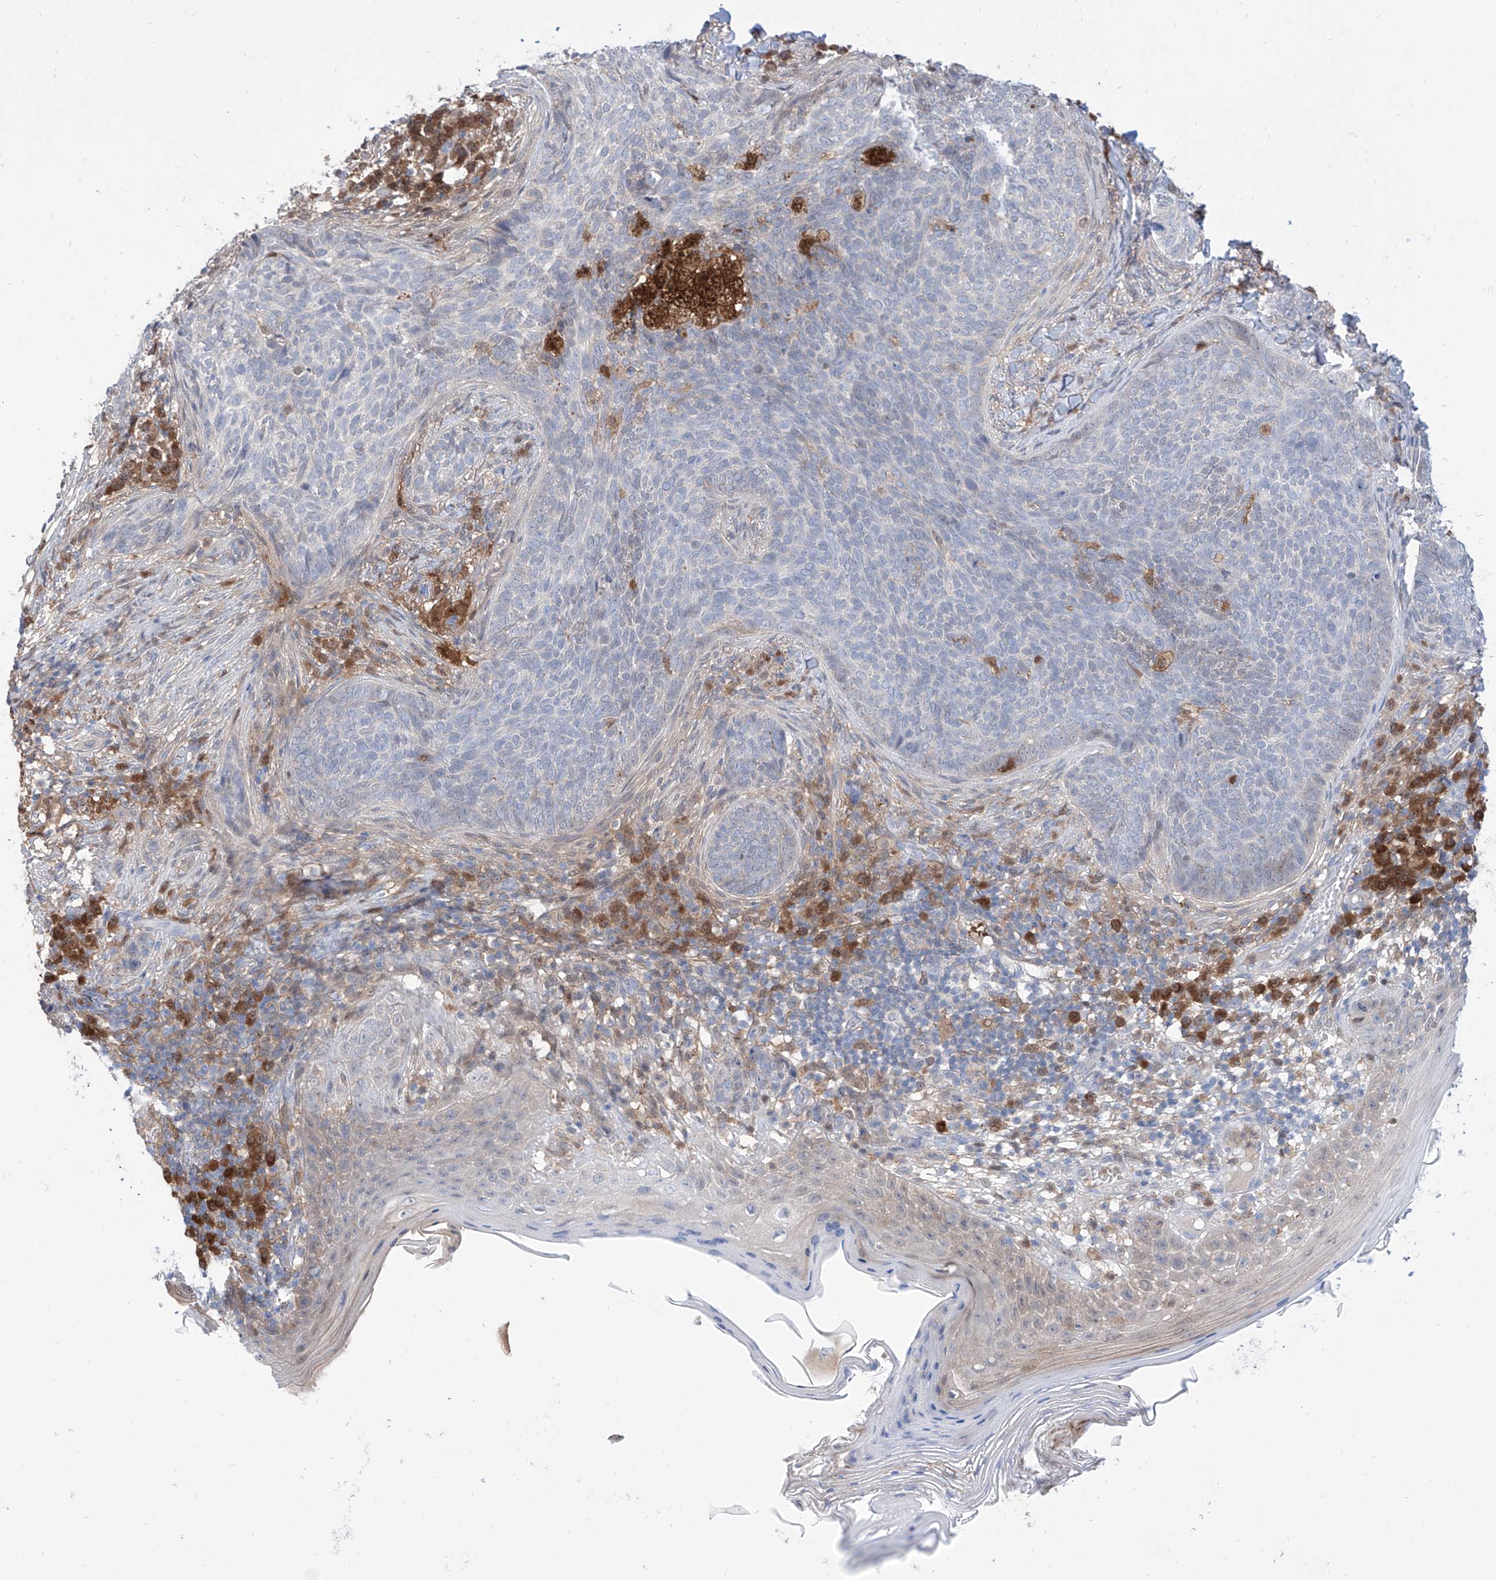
{"staining": {"intensity": "negative", "quantity": "none", "location": "none"}, "tissue": "skin cancer", "cell_type": "Tumor cells", "image_type": "cancer", "snomed": [{"axis": "morphology", "description": "Basal cell carcinoma"}, {"axis": "topography", "description": "Skin"}], "caption": "This photomicrograph is of basal cell carcinoma (skin) stained with immunohistochemistry to label a protein in brown with the nuclei are counter-stained blue. There is no positivity in tumor cells.", "gene": "PDXK", "patient": {"sex": "male", "age": 85}}